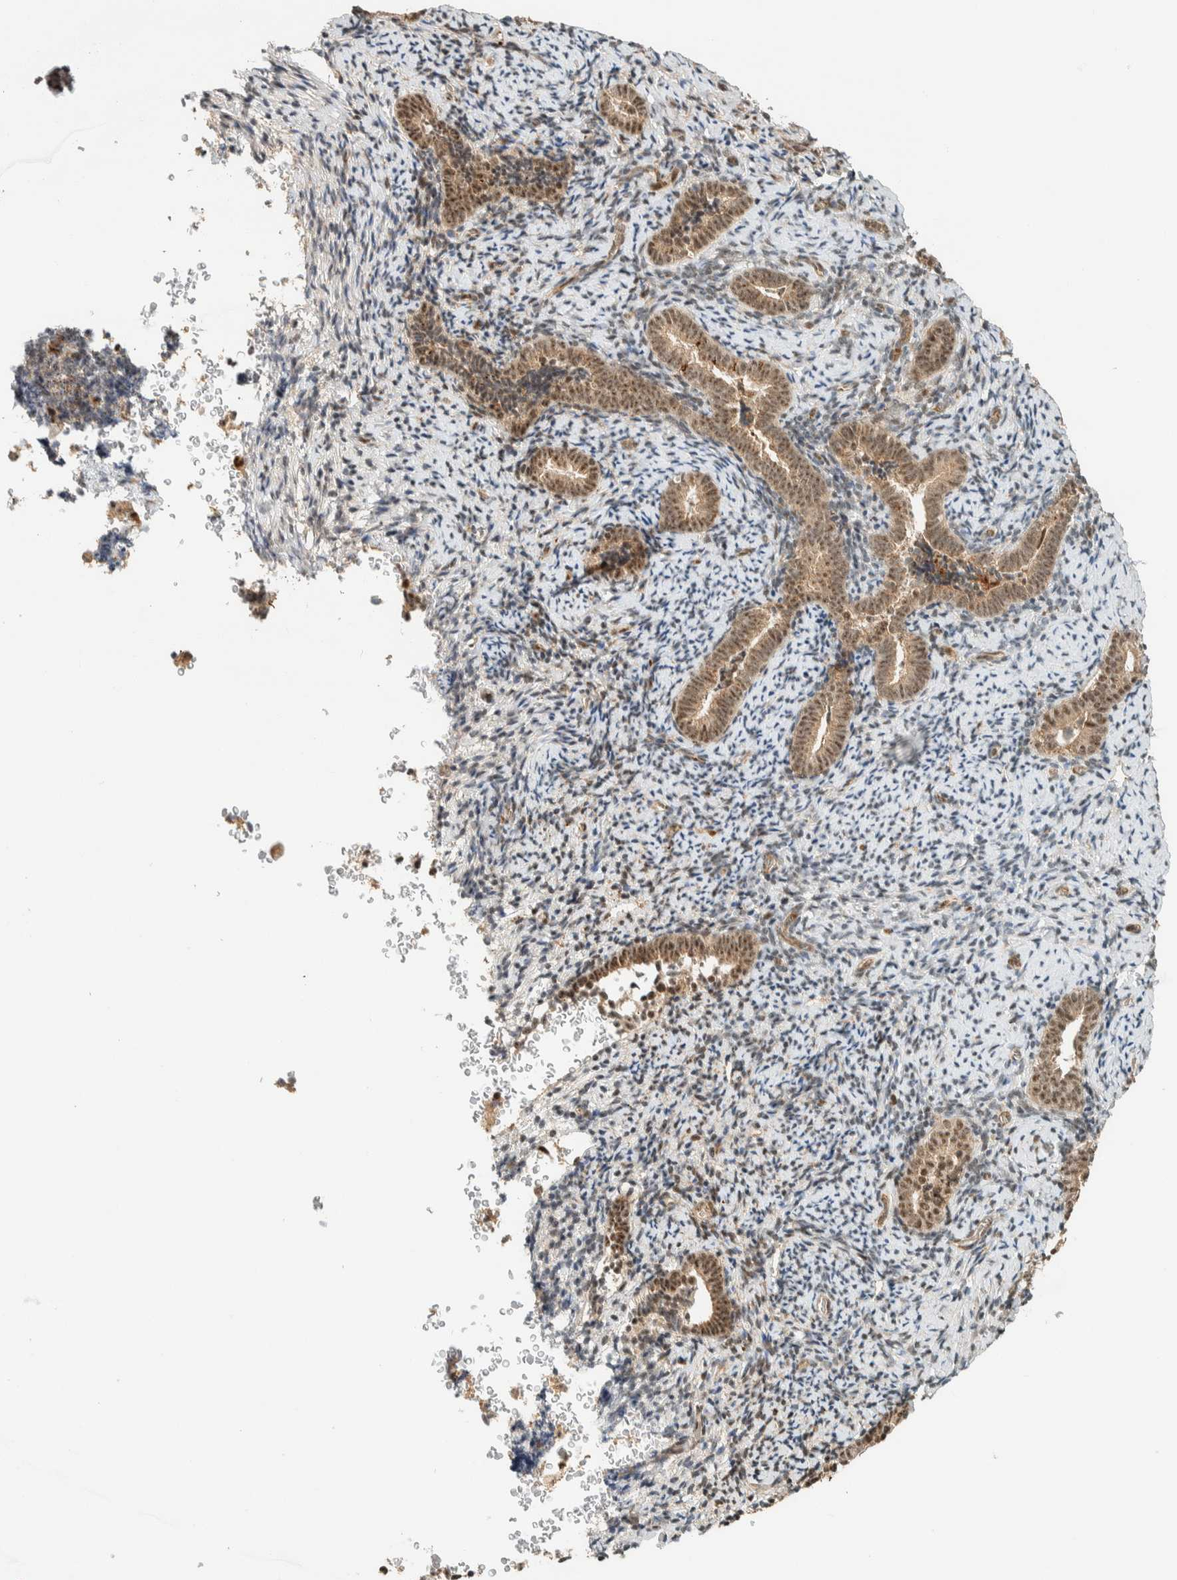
{"staining": {"intensity": "weak", "quantity": "<25%", "location": "nuclear"}, "tissue": "endometrium", "cell_type": "Cells in endometrial stroma", "image_type": "normal", "snomed": [{"axis": "morphology", "description": "Normal tissue, NOS"}, {"axis": "topography", "description": "Endometrium"}], "caption": "This histopathology image is of unremarkable endometrium stained with immunohistochemistry to label a protein in brown with the nuclei are counter-stained blue. There is no positivity in cells in endometrial stroma.", "gene": "SIK1", "patient": {"sex": "female", "age": 51}}